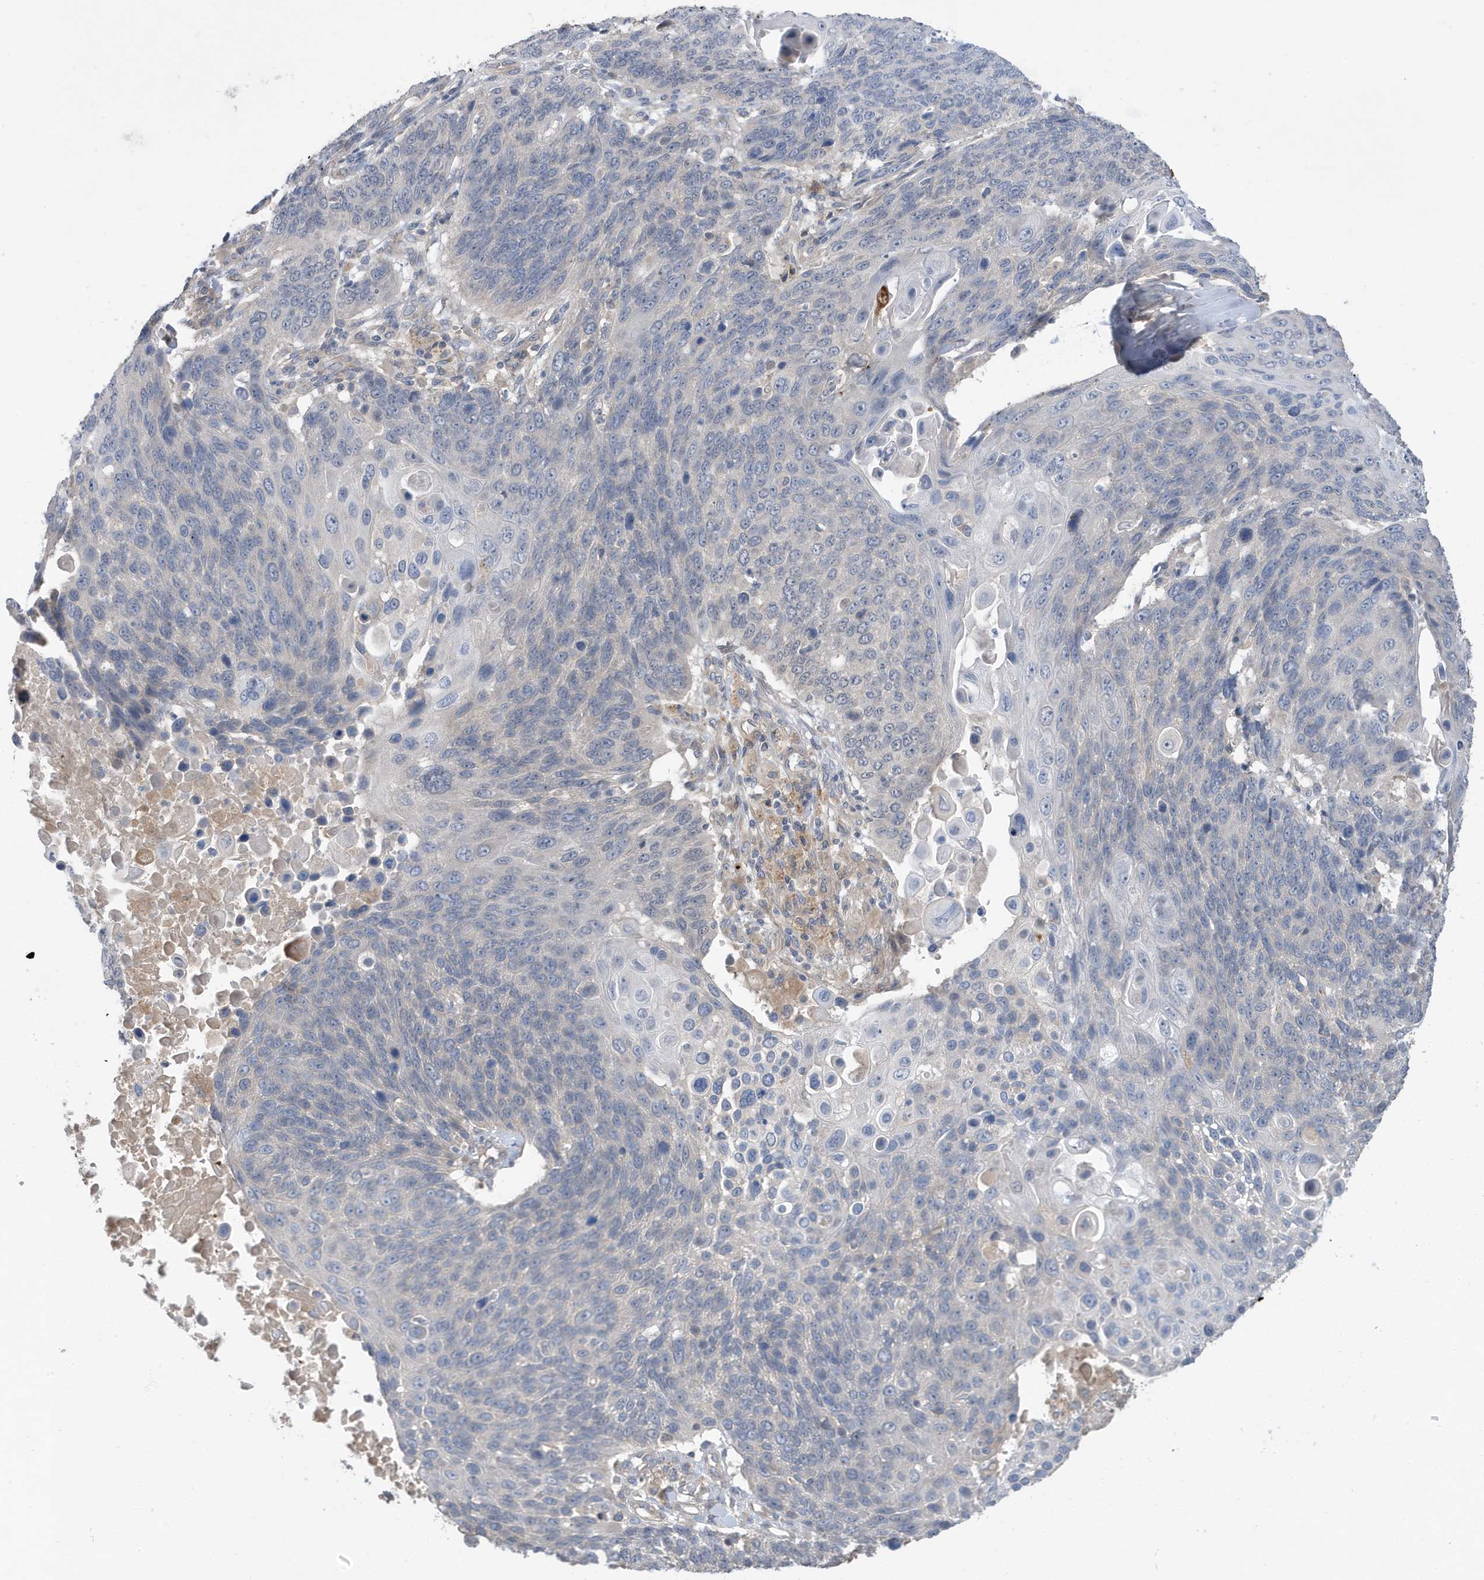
{"staining": {"intensity": "negative", "quantity": "none", "location": "none"}, "tissue": "lung cancer", "cell_type": "Tumor cells", "image_type": "cancer", "snomed": [{"axis": "morphology", "description": "Squamous cell carcinoma, NOS"}, {"axis": "topography", "description": "Lung"}], "caption": "IHC photomicrograph of neoplastic tissue: lung cancer (squamous cell carcinoma) stained with DAB (3,3'-diaminobenzidine) shows no significant protein positivity in tumor cells.", "gene": "LAPTM4A", "patient": {"sex": "male", "age": 66}}